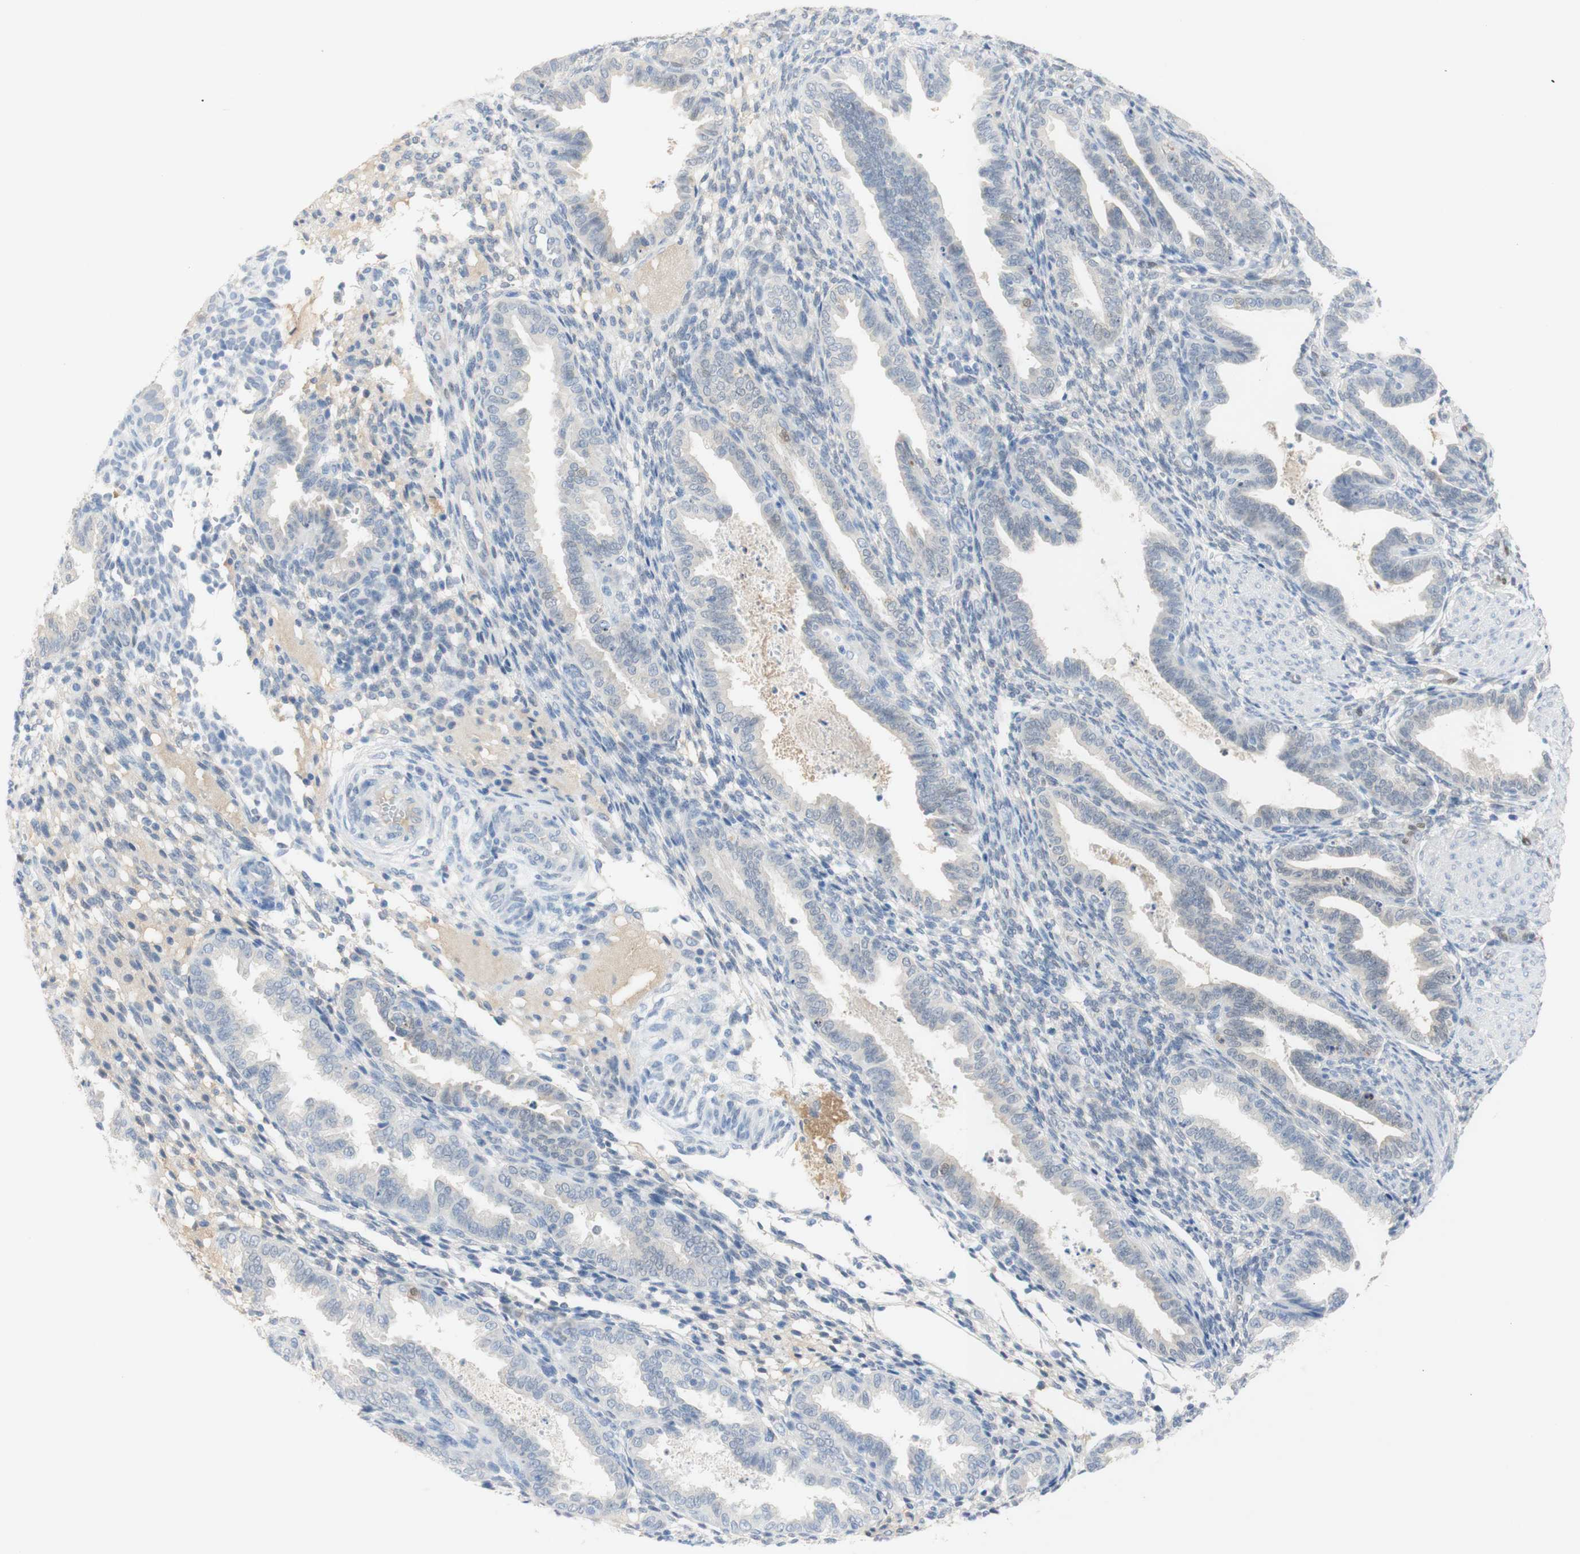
{"staining": {"intensity": "negative", "quantity": "none", "location": "none"}, "tissue": "endometrium", "cell_type": "Cells in endometrial stroma", "image_type": "normal", "snomed": [{"axis": "morphology", "description": "Normal tissue, NOS"}, {"axis": "topography", "description": "Endometrium"}], "caption": "The histopathology image shows no significant staining in cells in endometrial stroma of endometrium. (DAB immunohistochemistry visualized using brightfield microscopy, high magnification).", "gene": "SELENBP1", "patient": {"sex": "female", "age": 33}}